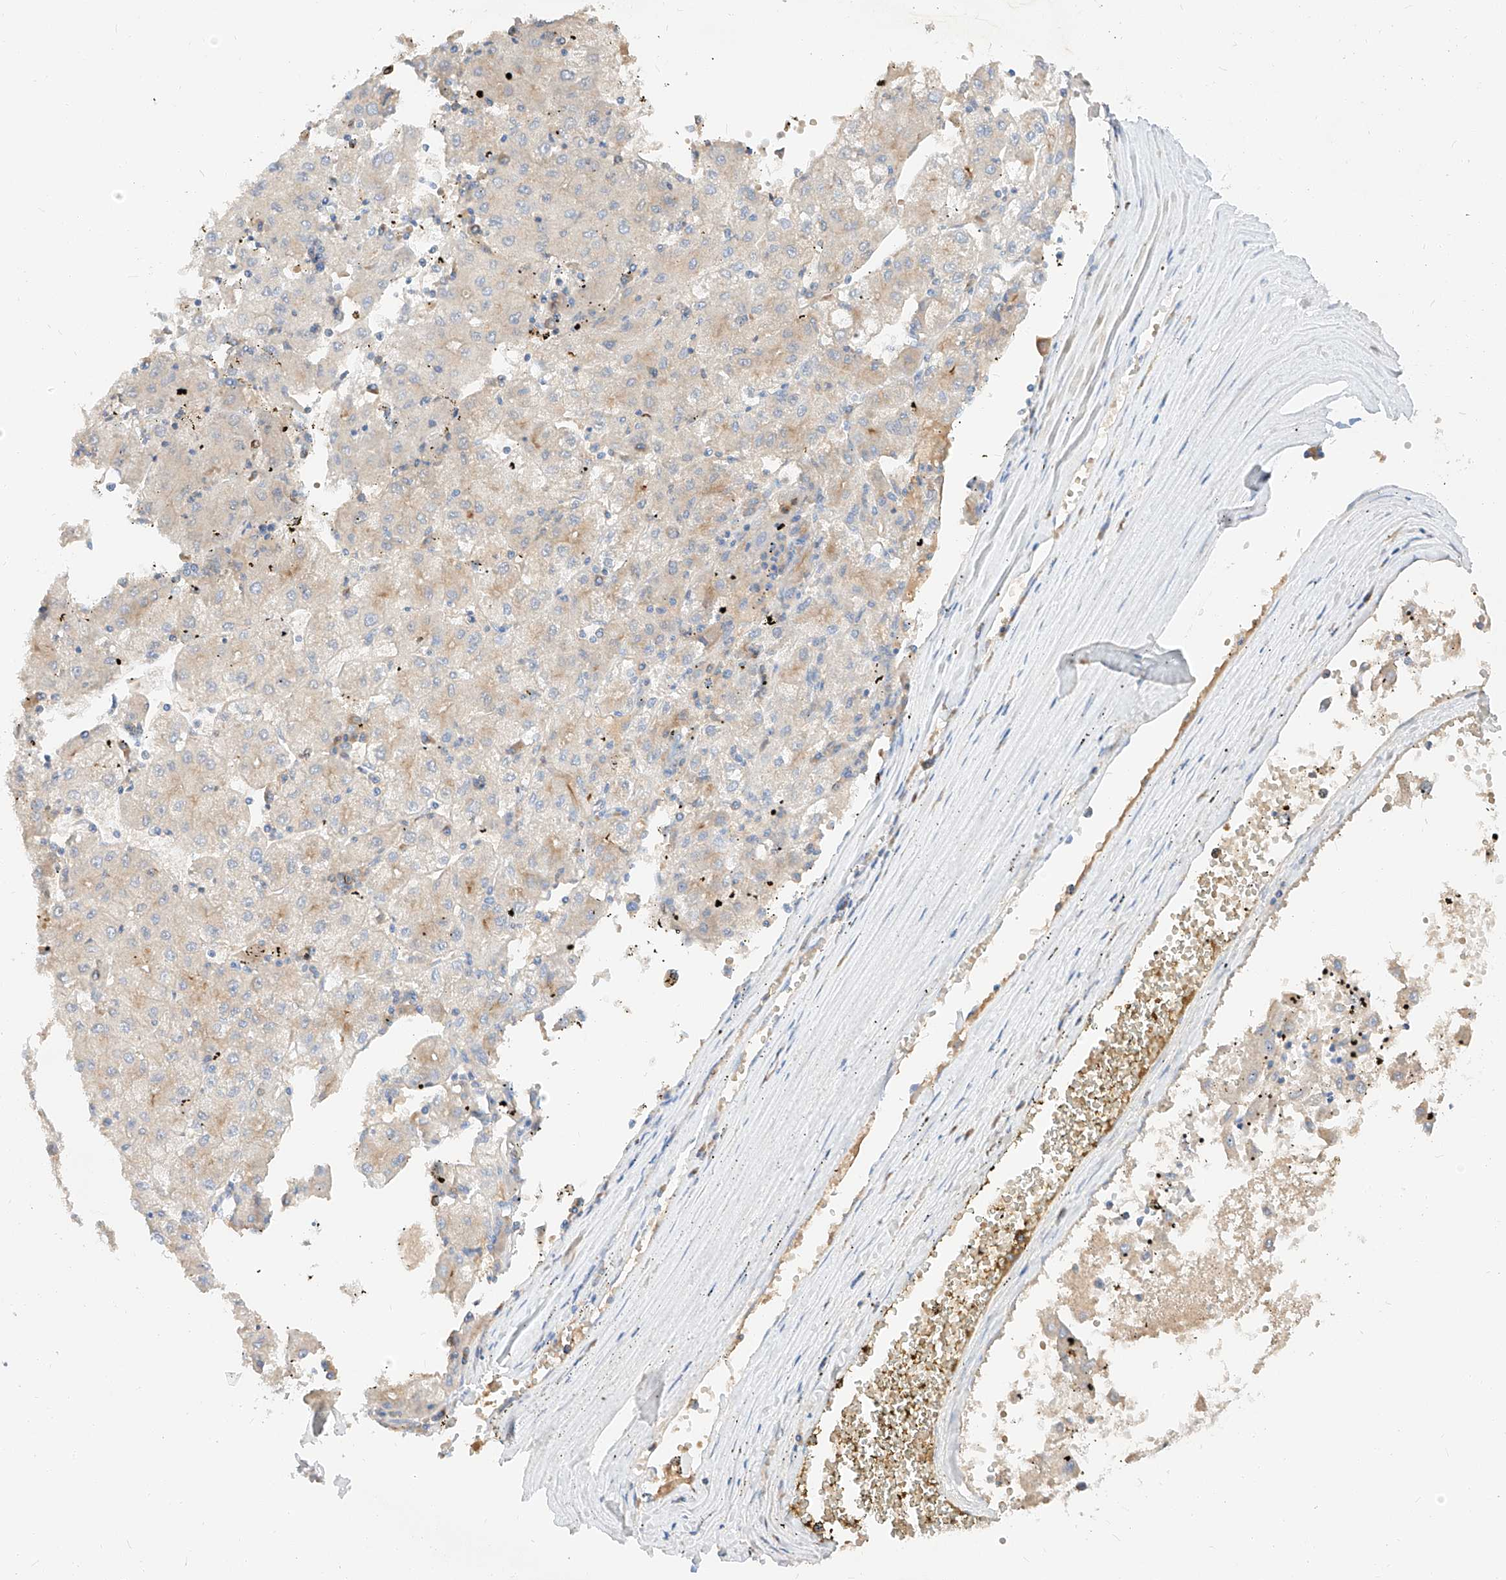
{"staining": {"intensity": "negative", "quantity": "none", "location": "none"}, "tissue": "liver cancer", "cell_type": "Tumor cells", "image_type": "cancer", "snomed": [{"axis": "morphology", "description": "Carcinoma, Hepatocellular, NOS"}, {"axis": "topography", "description": "Liver"}], "caption": "A photomicrograph of human hepatocellular carcinoma (liver) is negative for staining in tumor cells.", "gene": "MAP7", "patient": {"sex": "male", "age": 72}}